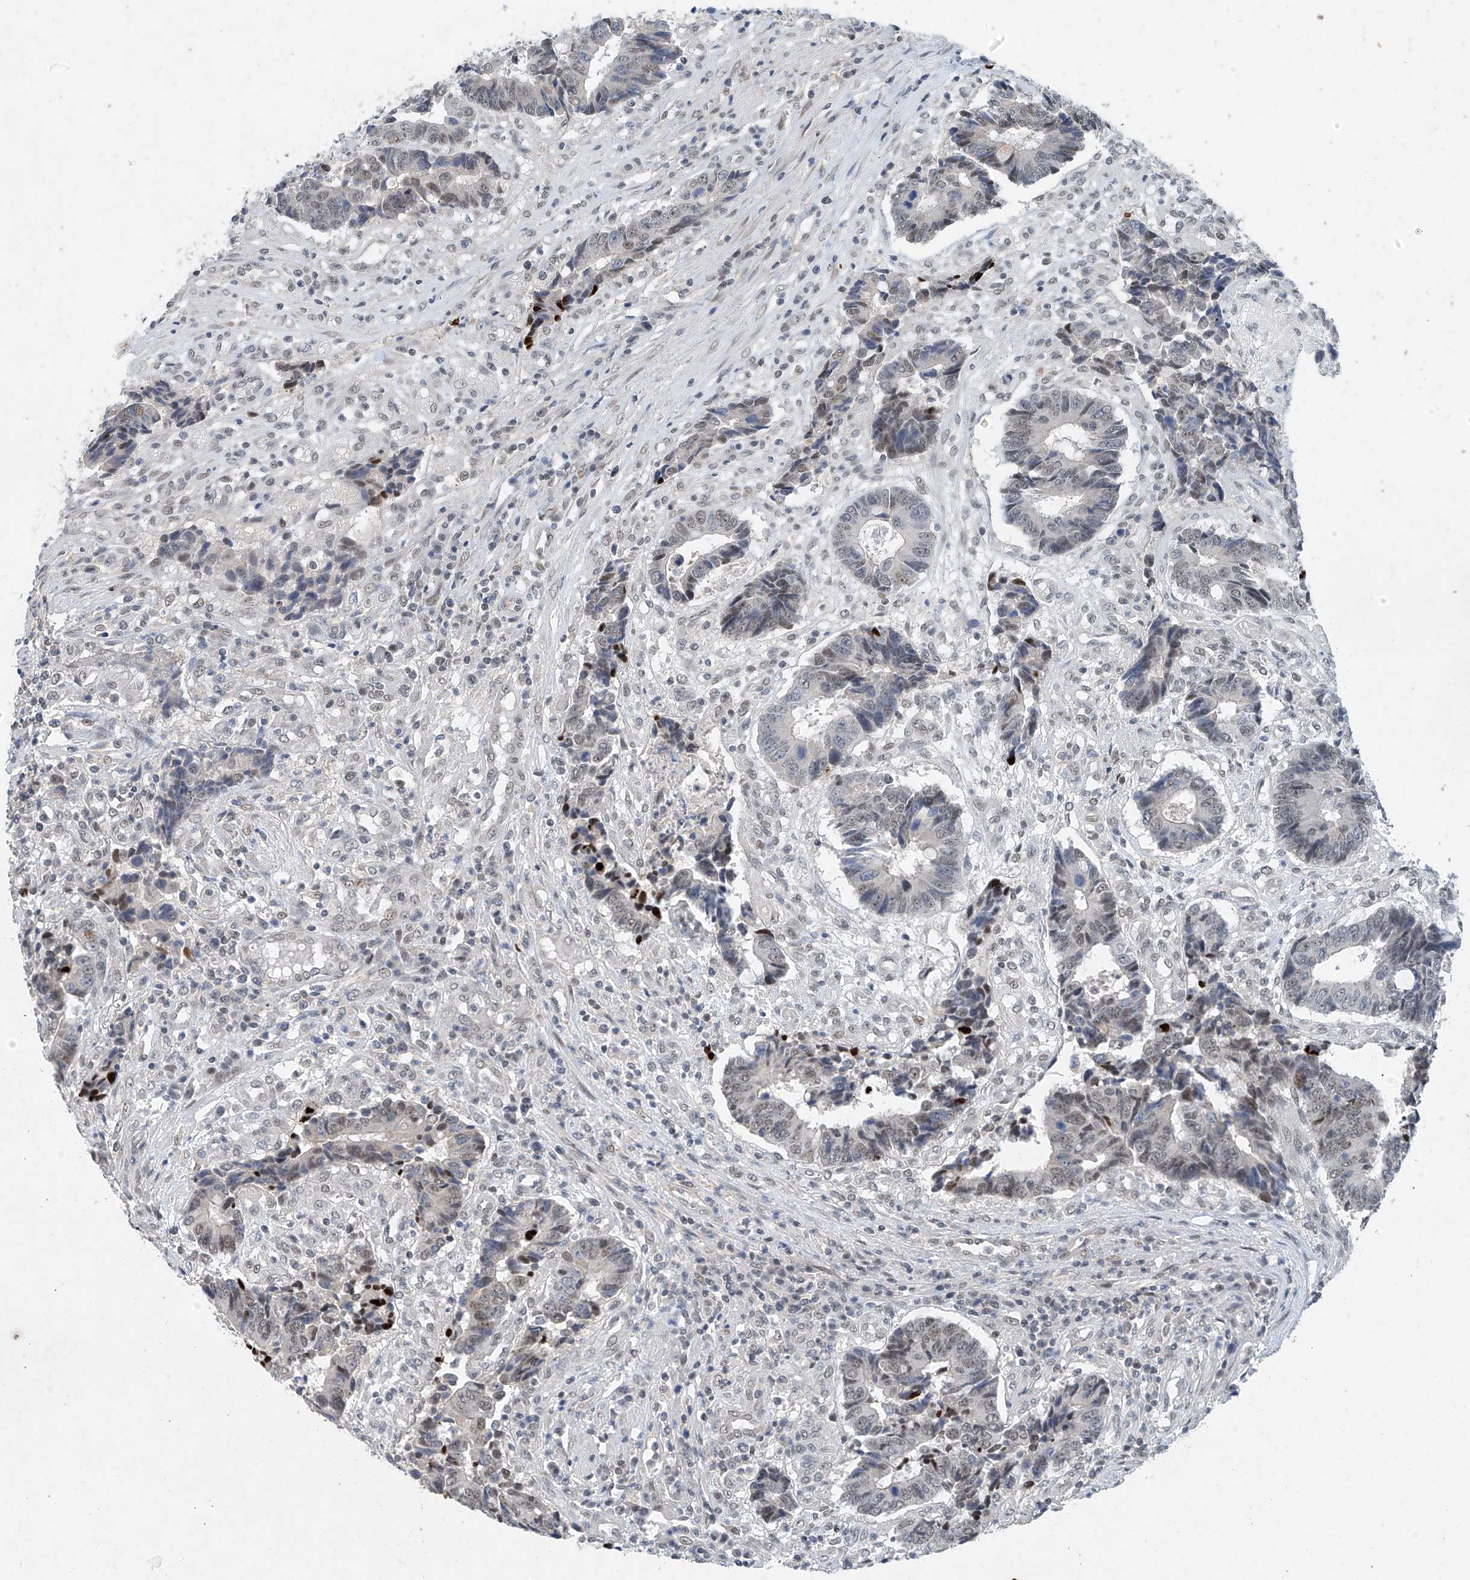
{"staining": {"intensity": "weak", "quantity": "<25%", "location": "nuclear"}, "tissue": "colorectal cancer", "cell_type": "Tumor cells", "image_type": "cancer", "snomed": [{"axis": "morphology", "description": "Adenocarcinoma, NOS"}, {"axis": "topography", "description": "Rectum"}], "caption": "Immunohistochemistry micrograph of neoplastic tissue: adenocarcinoma (colorectal) stained with DAB demonstrates no significant protein staining in tumor cells. (Brightfield microscopy of DAB immunohistochemistry at high magnification).", "gene": "TAF8", "patient": {"sex": "male", "age": 84}}